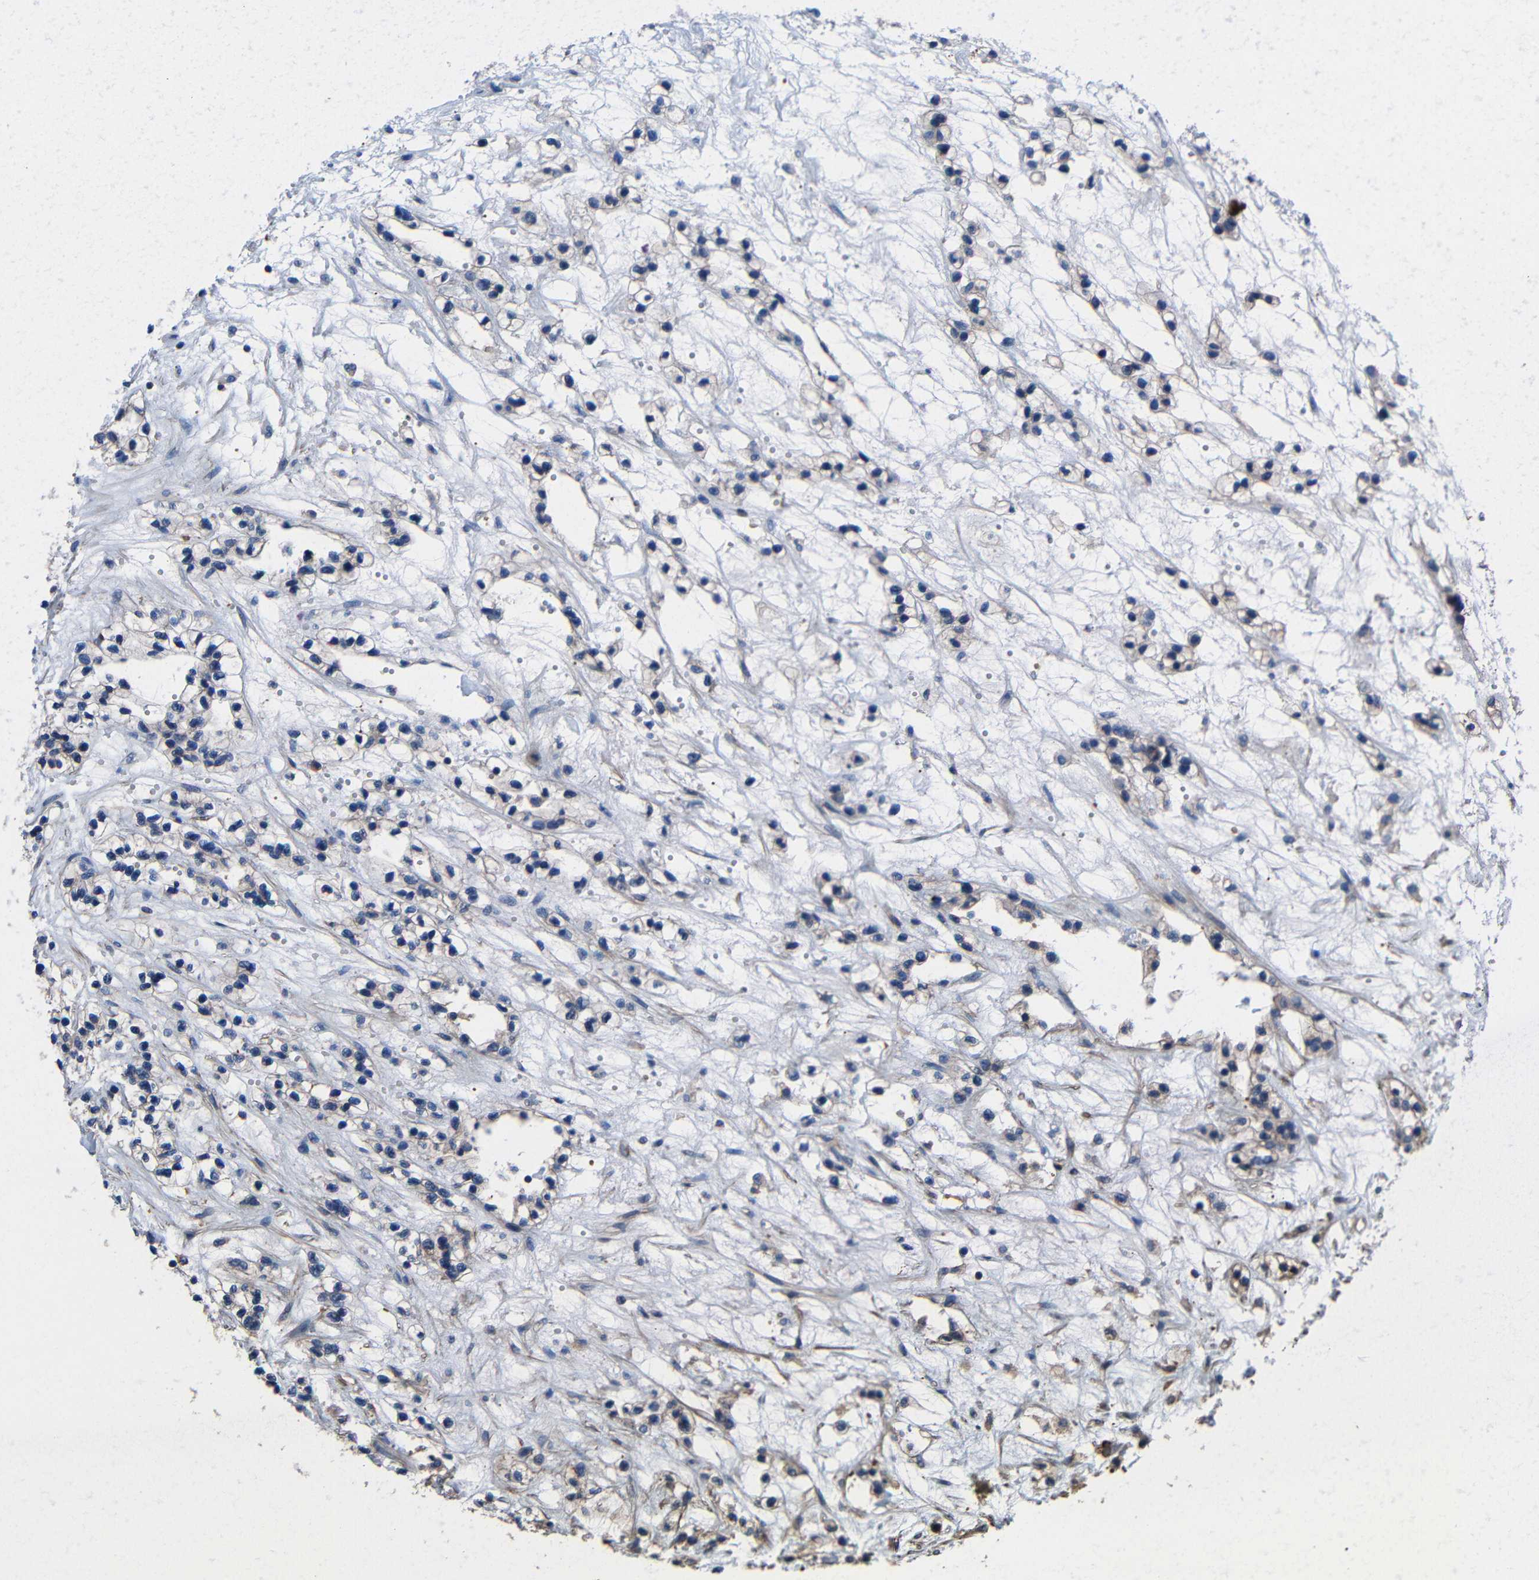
{"staining": {"intensity": "weak", "quantity": "<25%", "location": "cytoplasmic/membranous"}, "tissue": "renal cancer", "cell_type": "Tumor cells", "image_type": "cancer", "snomed": [{"axis": "morphology", "description": "Adenocarcinoma, NOS"}, {"axis": "topography", "description": "Kidney"}], "caption": "Human adenocarcinoma (renal) stained for a protein using immunohistochemistry exhibits no staining in tumor cells.", "gene": "GDI1", "patient": {"sex": "female", "age": 57}}